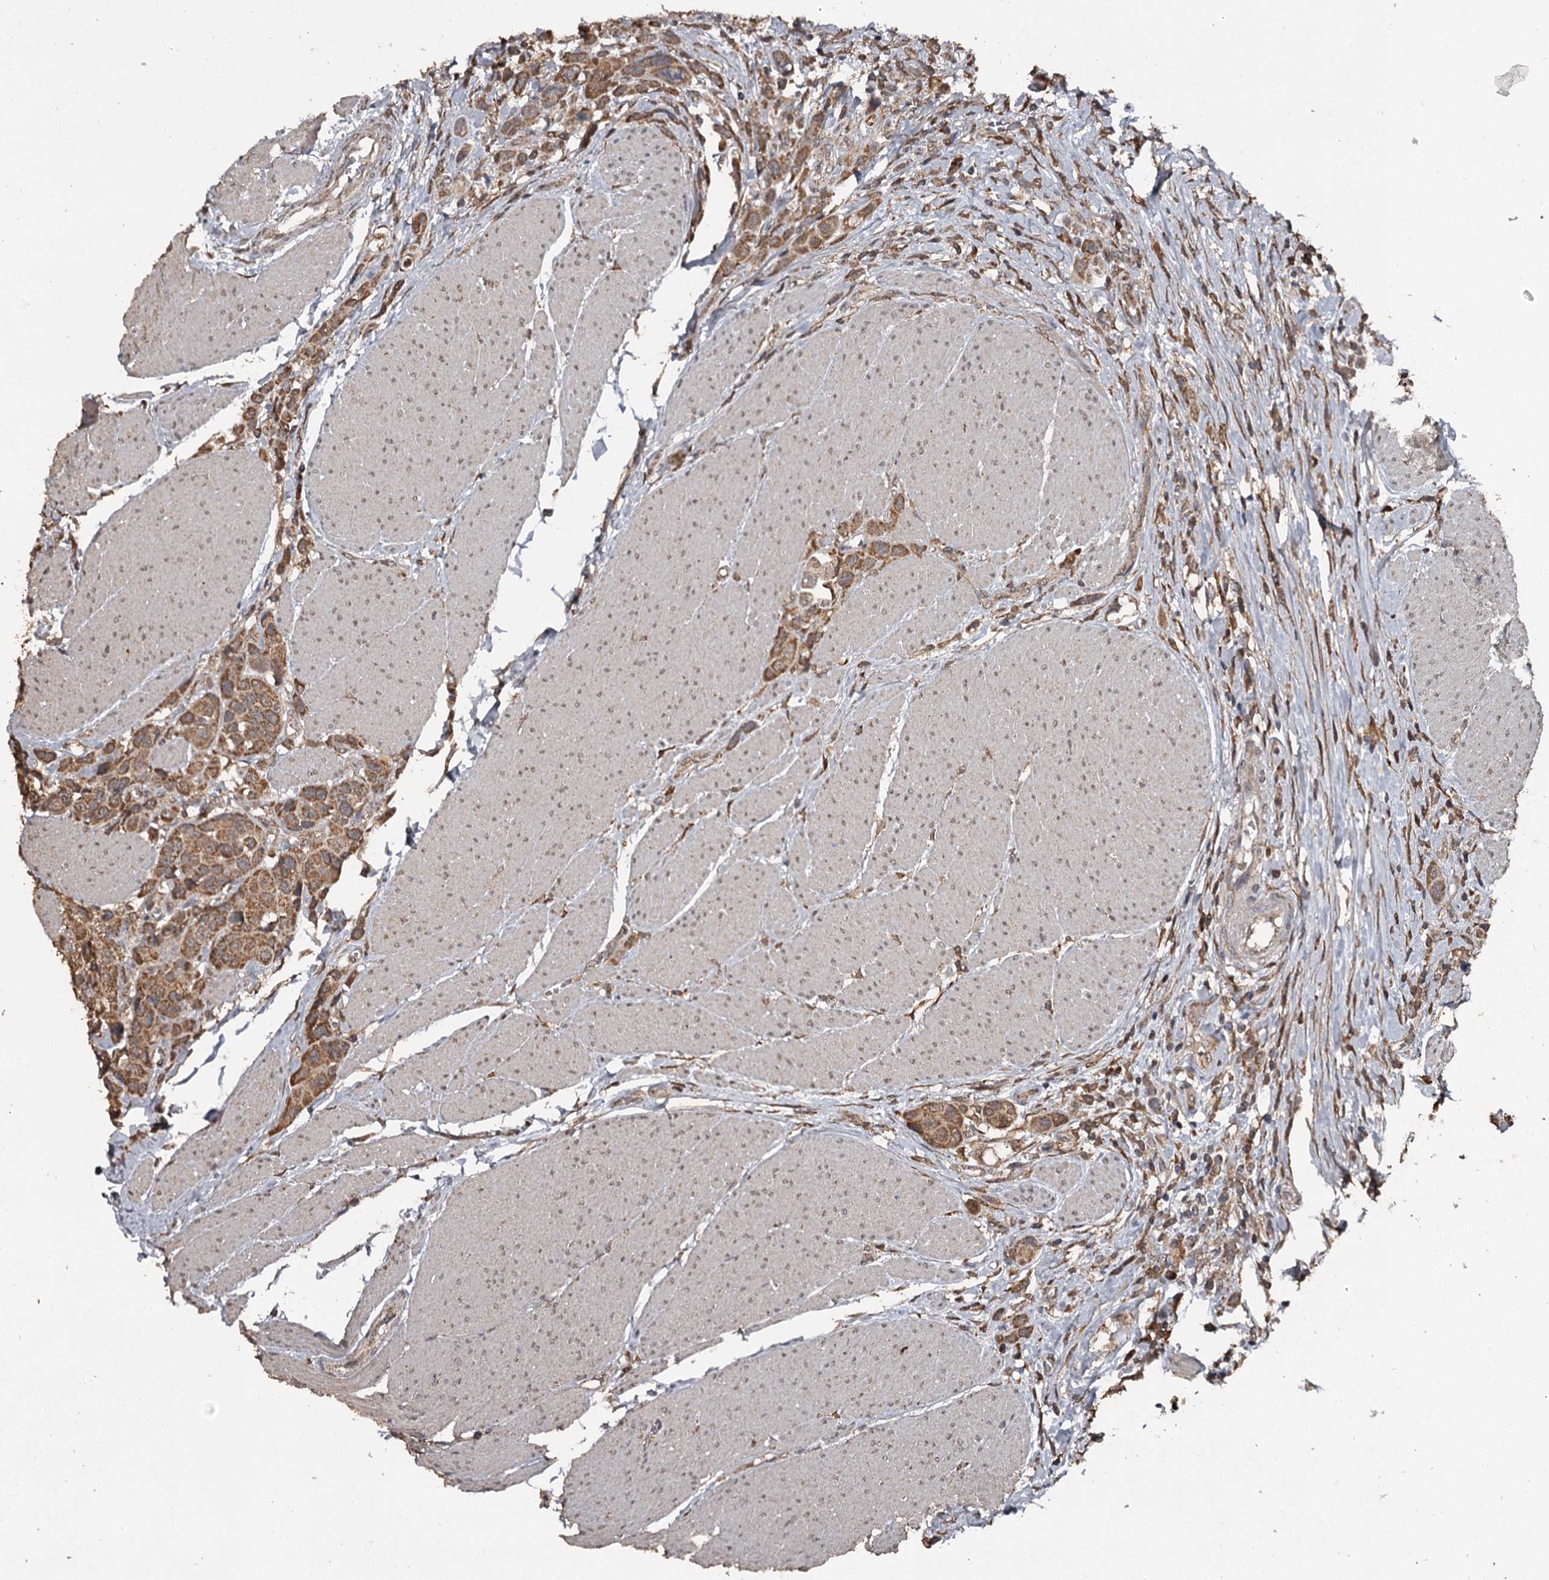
{"staining": {"intensity": "moderate", "quantity": ">75%", "location": "cytoplasmic/membranous"}, "tissue": "urothelial cancer", "cell_type": "Tumor cells", "image_type": "cancer", "snomed": [{"axis": "morphology", "description": "Urothelial carcinoma, High grade"}, {"axis": "topography", "description": "Urinary bladder"}], "caption": "The histopathology image reveals staining of urothelial cancer, revealing moderate cytoplasmic/membranous protein positivity (brown color) within tumor cells.", "gene": "WIPI1", "patient": {"sex": "male", "age": 50}}